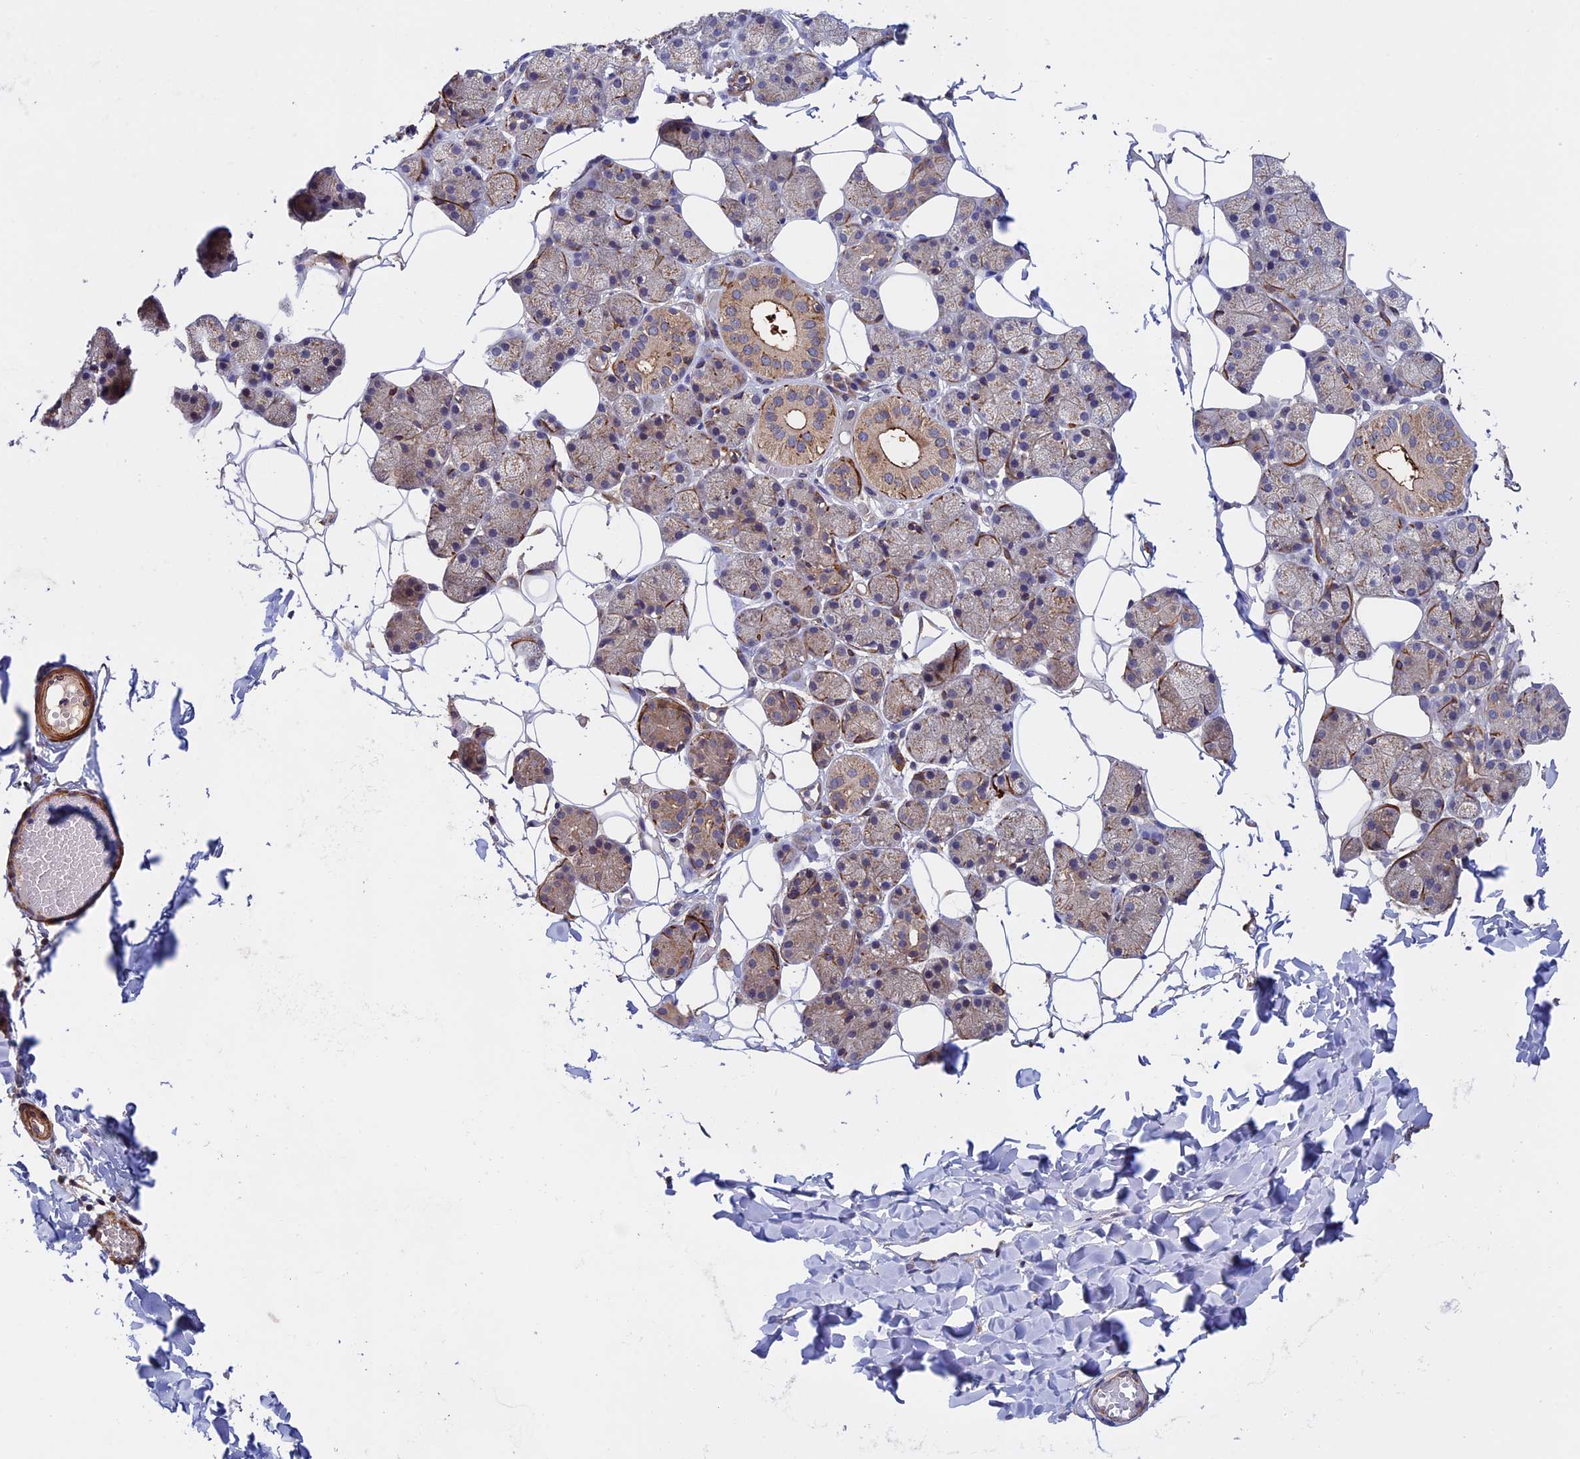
{"staining": {"intensity": "moderate", "quantity": "25%-75%", "location": "cytoplasmic/membranous"}, "tissue": "salivary gland", "cell_type": "Glandular cells", "image_type": "normal", "snomed": [{"axis": "morphology", "description": "Normal tissue, NOS"}, {"axis": "topography", "description": "Salivary gland"}], "caption": "Brown immunohistochemical staining in normal salivary gland reveals moderate cytoplasmic/membranous positivity in about 25%-75% of glandular cells. (Stains: DAB in brown, nuclei in blue, Microscopy: brightfield microscopy at high magnification).", "gene": "SLC9A5", "patient": {"sex": "female", "age": 33}}